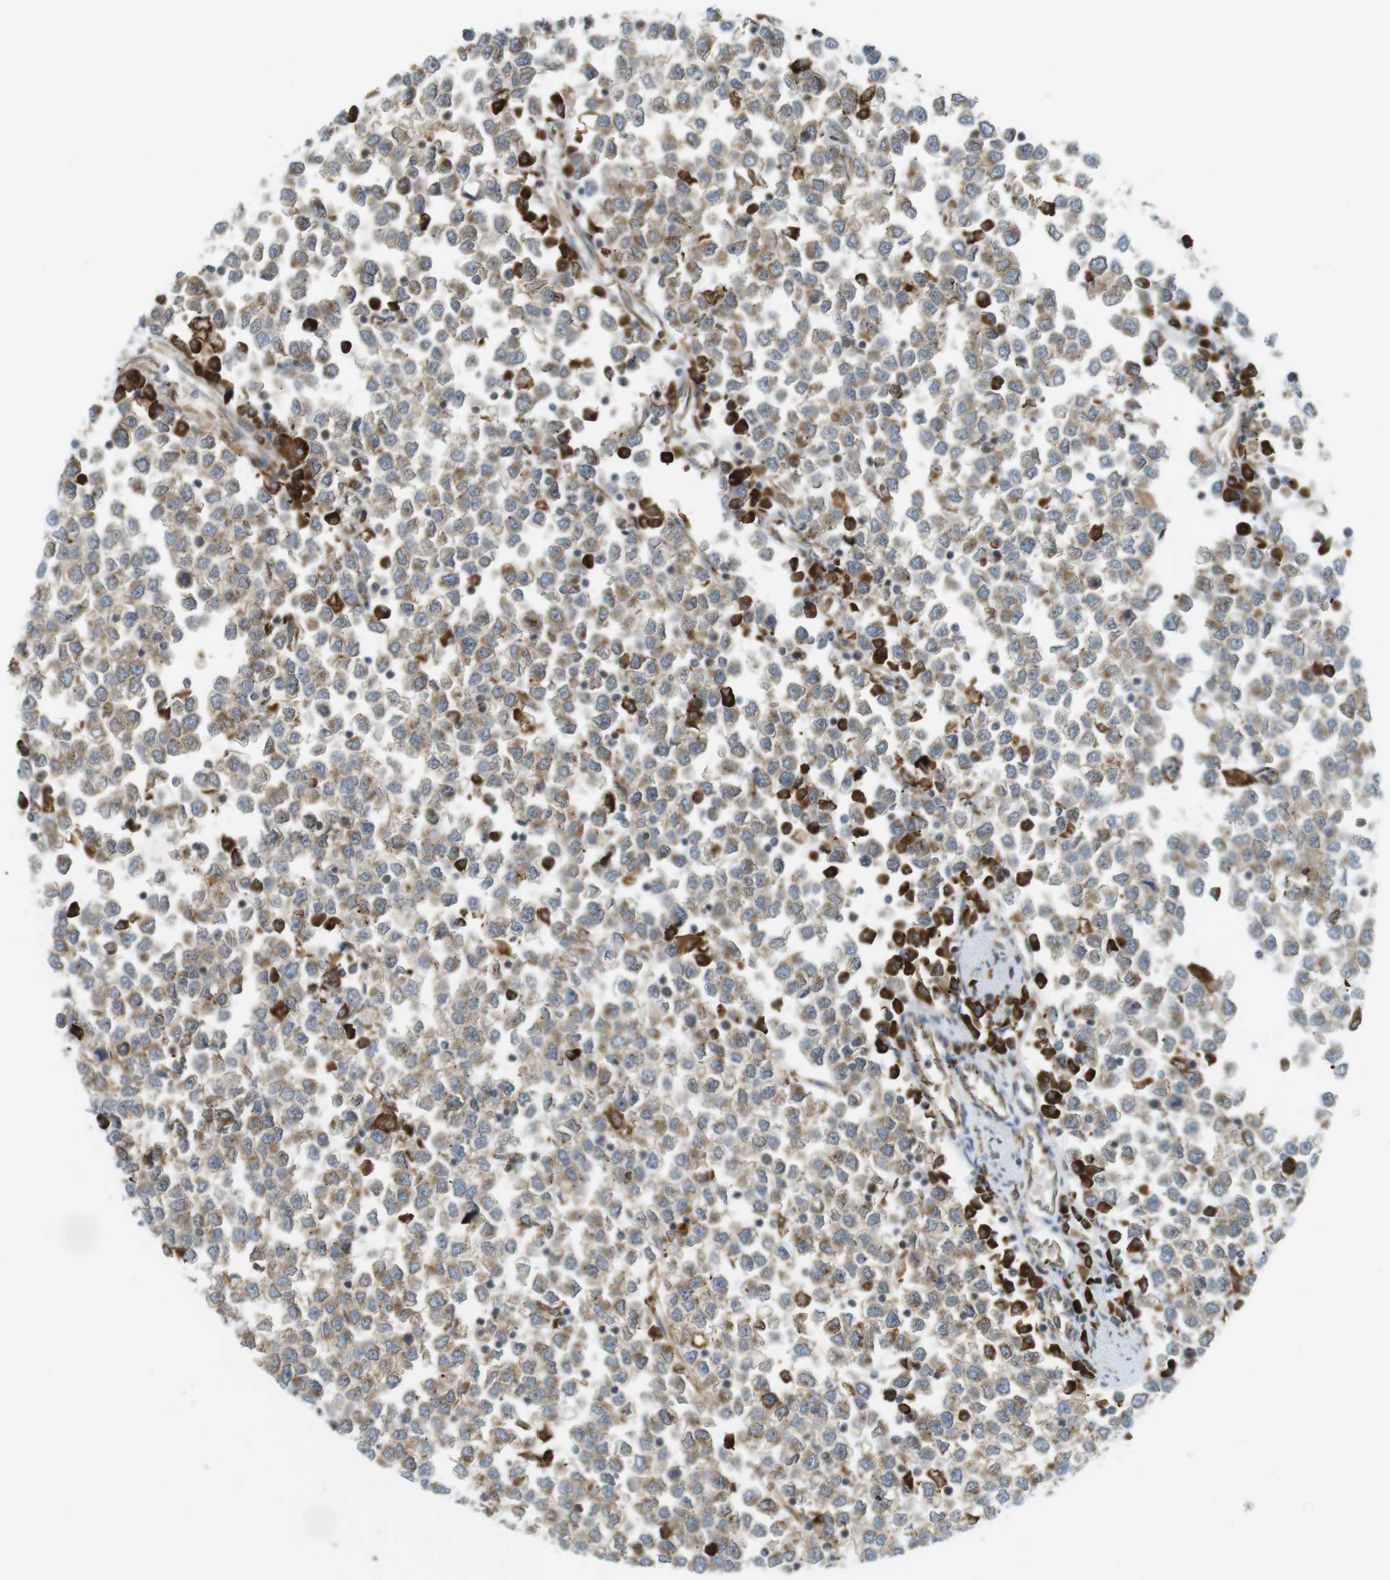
{"staining": {"intensity": "weak", "quantity": "<25%", "location": "cytoplasmic/membranous"}, "tissue": "testis cancer", "cell_type": "Tumor cells", "image_type": "cancer", "snomed": [{"axis": "morphology", "description": "Seminoma, NOS"}, {"axis": "topography", "description": "Testis"}], "caption": "Seminoma (testis) was stained to show a protein in brown. There is no significant expression in tumor cells.", "gene": "MBOAT2", "patient": {"sex": "male", "age": 65}}